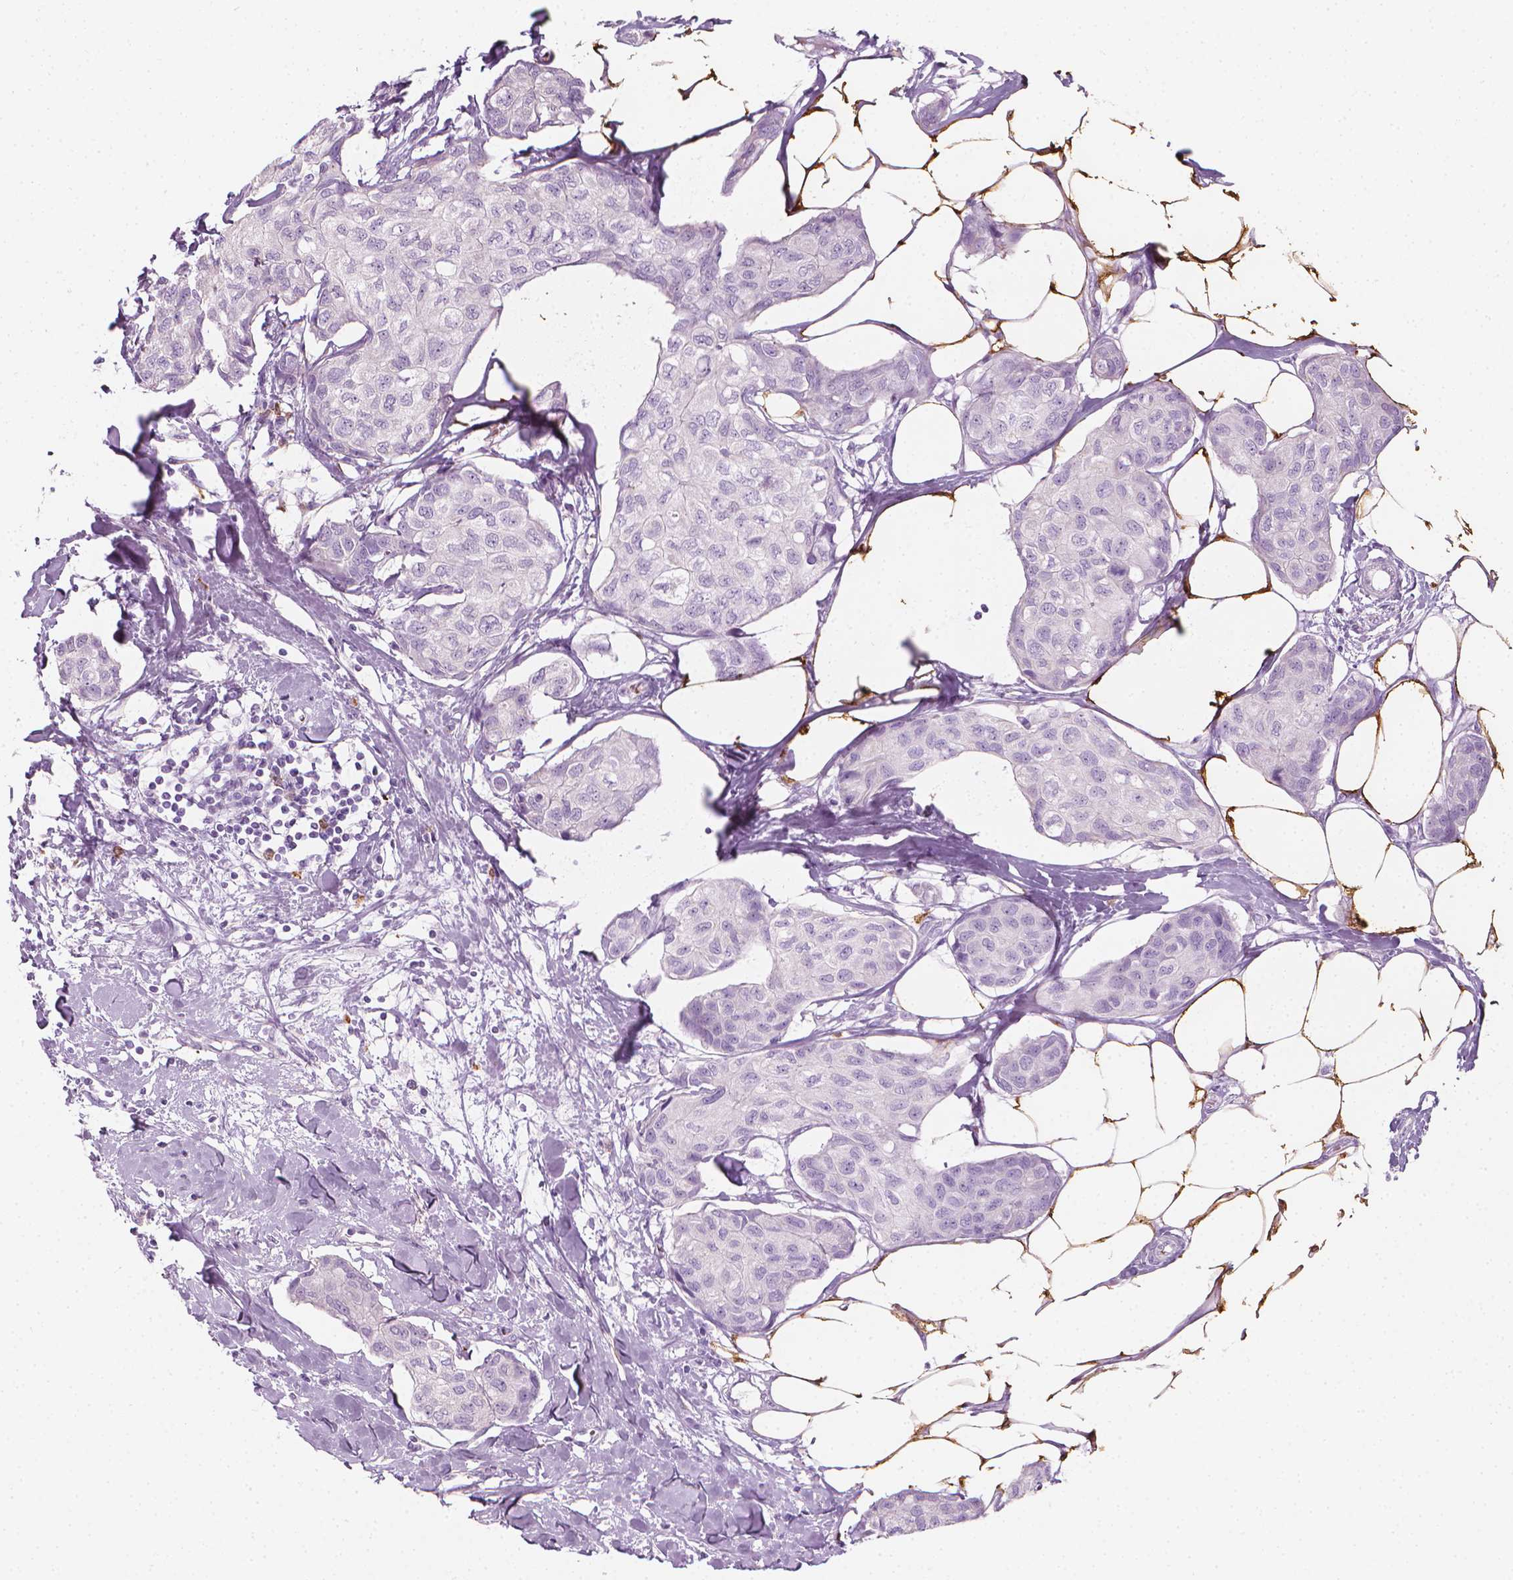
{"staining": {"intensity": "negative", "quantity": "none", "location": "none"}, "tissue": "breast cancer", "cell_type": "Tumor cells", "image_type": "cancer", "snomed": [{"axis": "morphology", "description": "Duct carcinoma"}, {"axis": "topography", "description": "Breast"}], "caption": "Immunohistochemistry photomicrograph of neoplastic tissue: human breast cancer stained with DAB demonstrates no significant protein expression in tumor cells.", "gene": "CES1", "patient": {"sex": "female", "age": 80}}